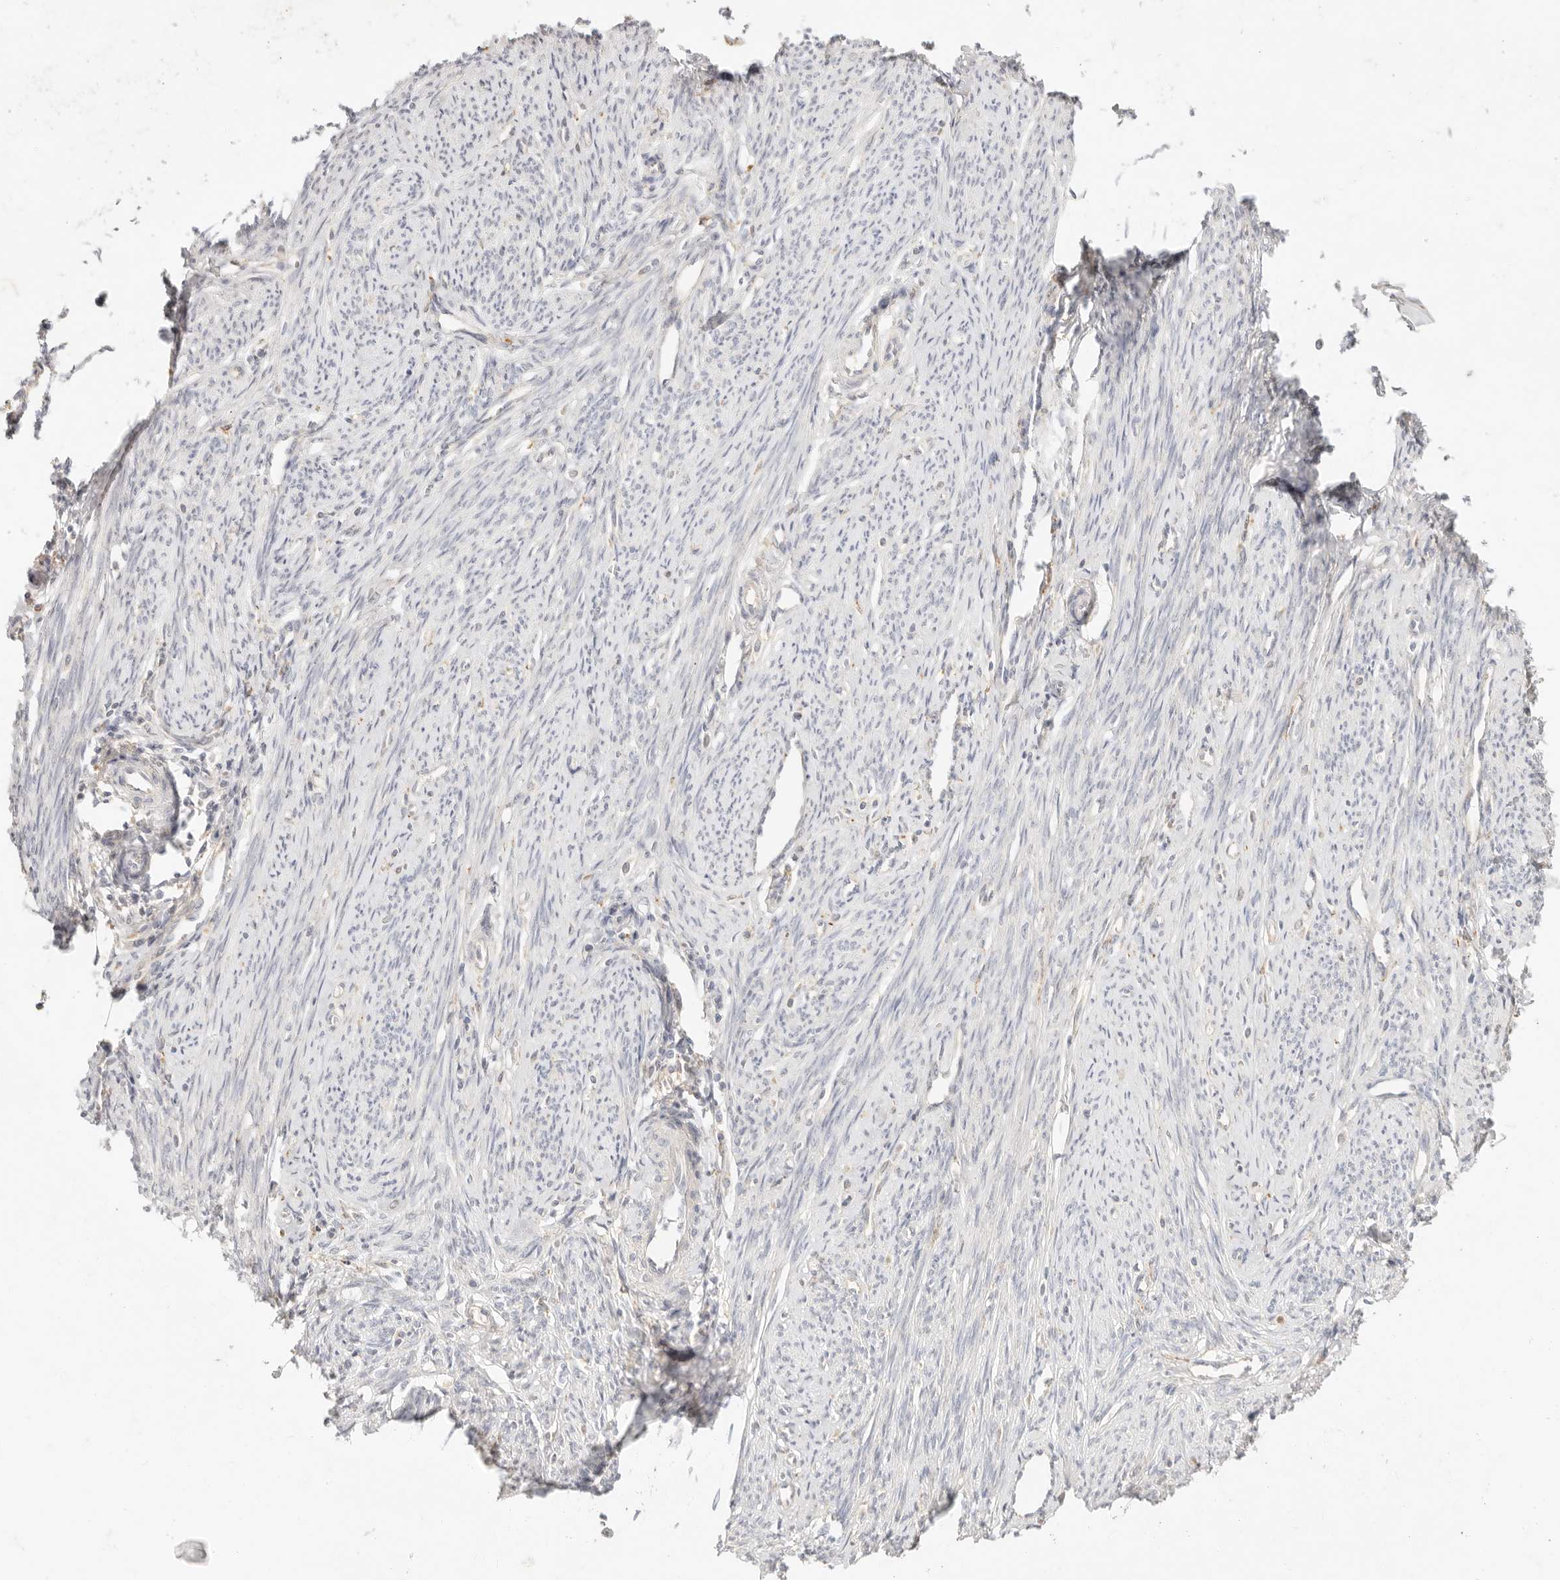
{"staining": {"intensity": "negative", "quantity": "none", "location": "none"}, "tissue": "endometrium", "cell_type": "Cells in endometrial stroma", "image_type": "normal", "snomed": [{"axis": "morphology", "description": "Normal tissue, NOS"}, {"axis": "topography", "description": "Endometrium"}], "caption": "This is an immunohistochemistry image of unremarkable human endometrium. There is no staining in cells in endometrial stroma.", "gene": "HK2", "patient": {"sex": "female", "age": 56}}